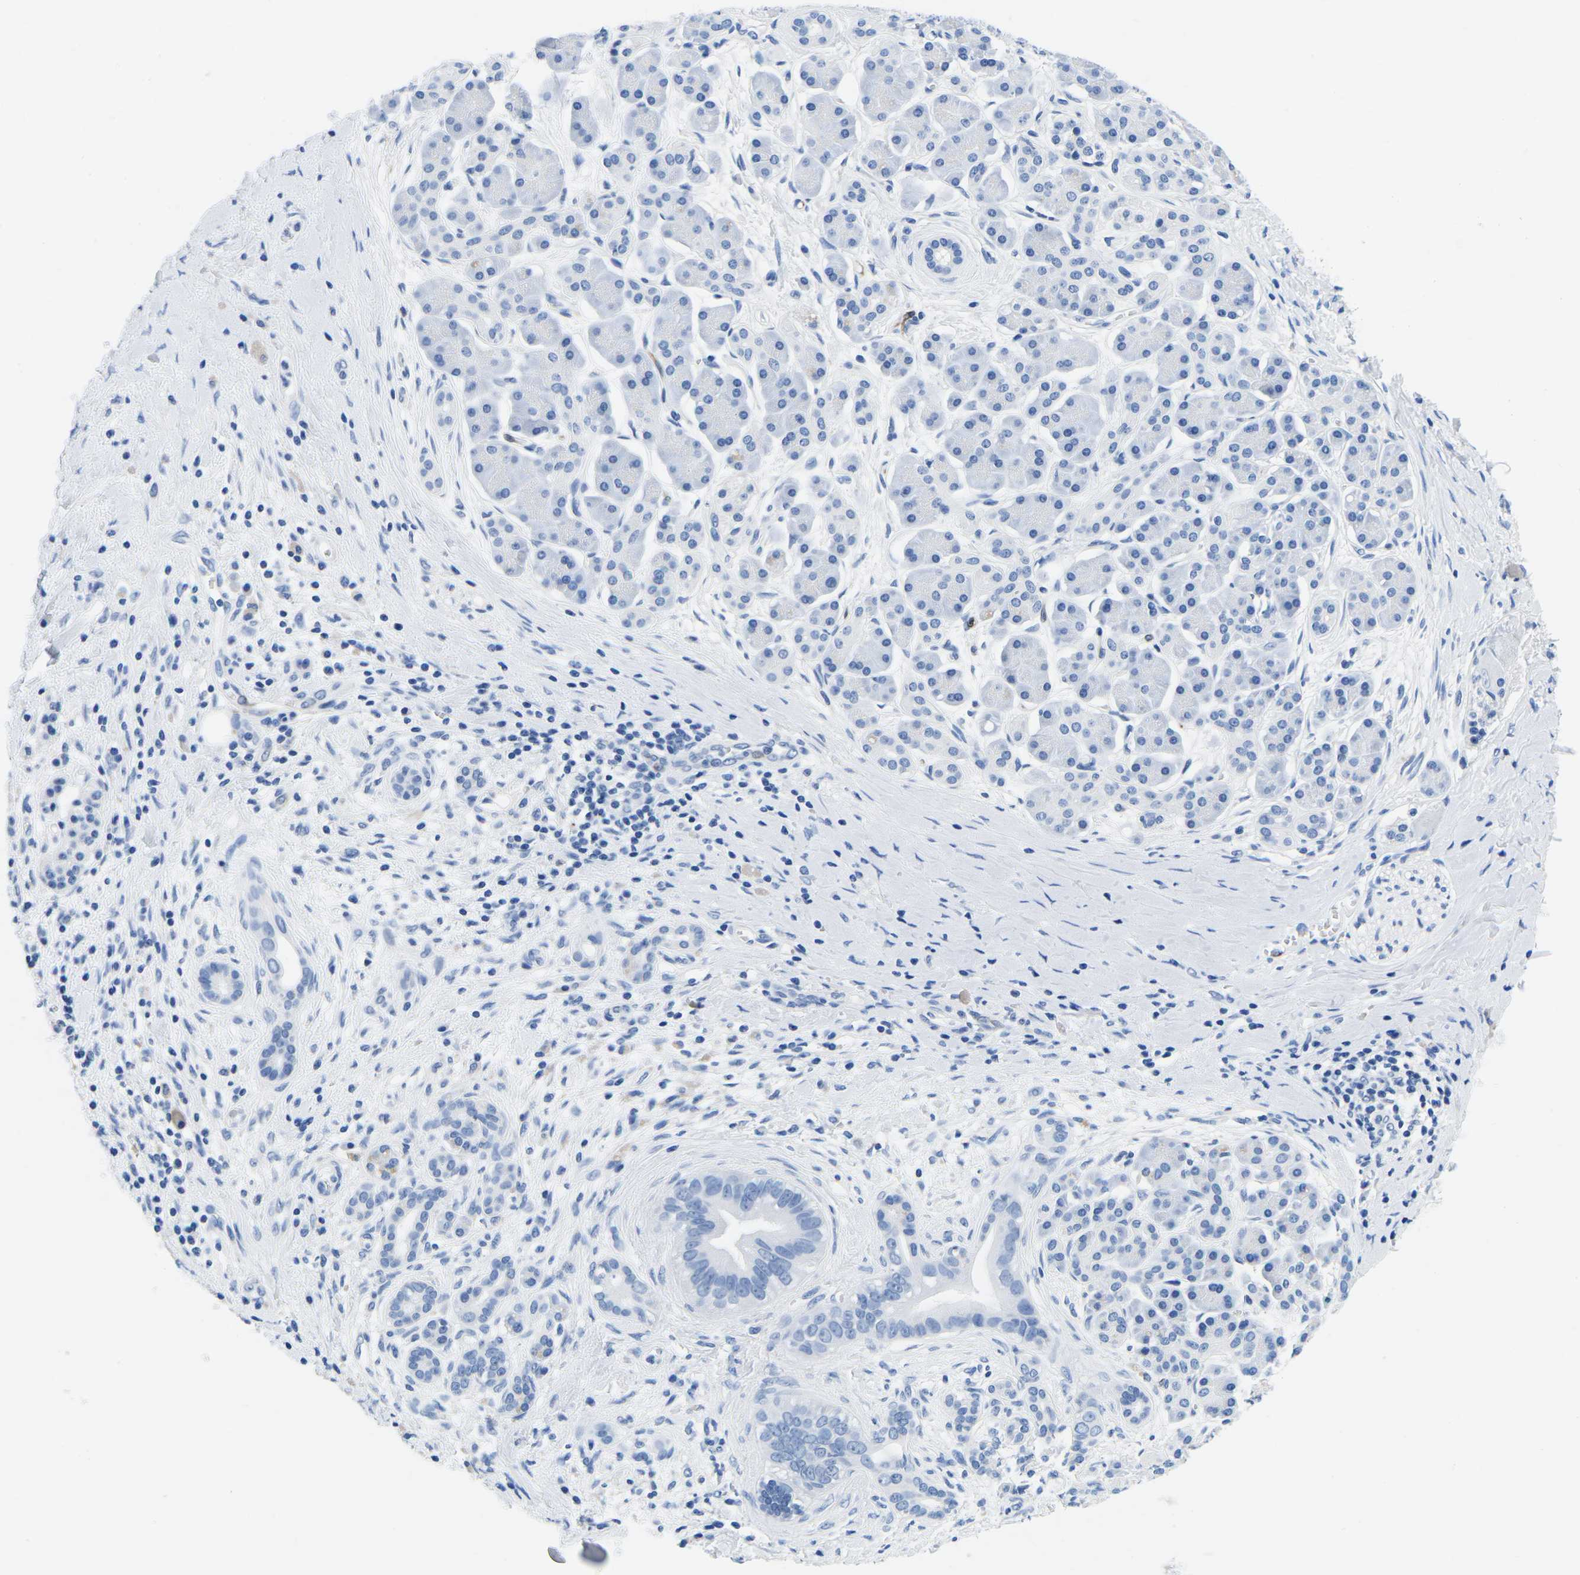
{"staining": {"intensity": "negative", "quantity": "none", "location": "none"}, "tissue": "pancreatic cancer", "cell_type": "Tumor cells", "image_type": "cancer", "snomed": [{"axis": "morphology", "description": "Adenocarcinoma, NOS"}, {"axis": "topography", "description": "Pancreas"}], "caption": "There is no significant staining in tumor cells of pancreatic cancer (adenocarcinoma).", "gene": "CYP1A2", "patient": {"sex": "male", "age": 55}}